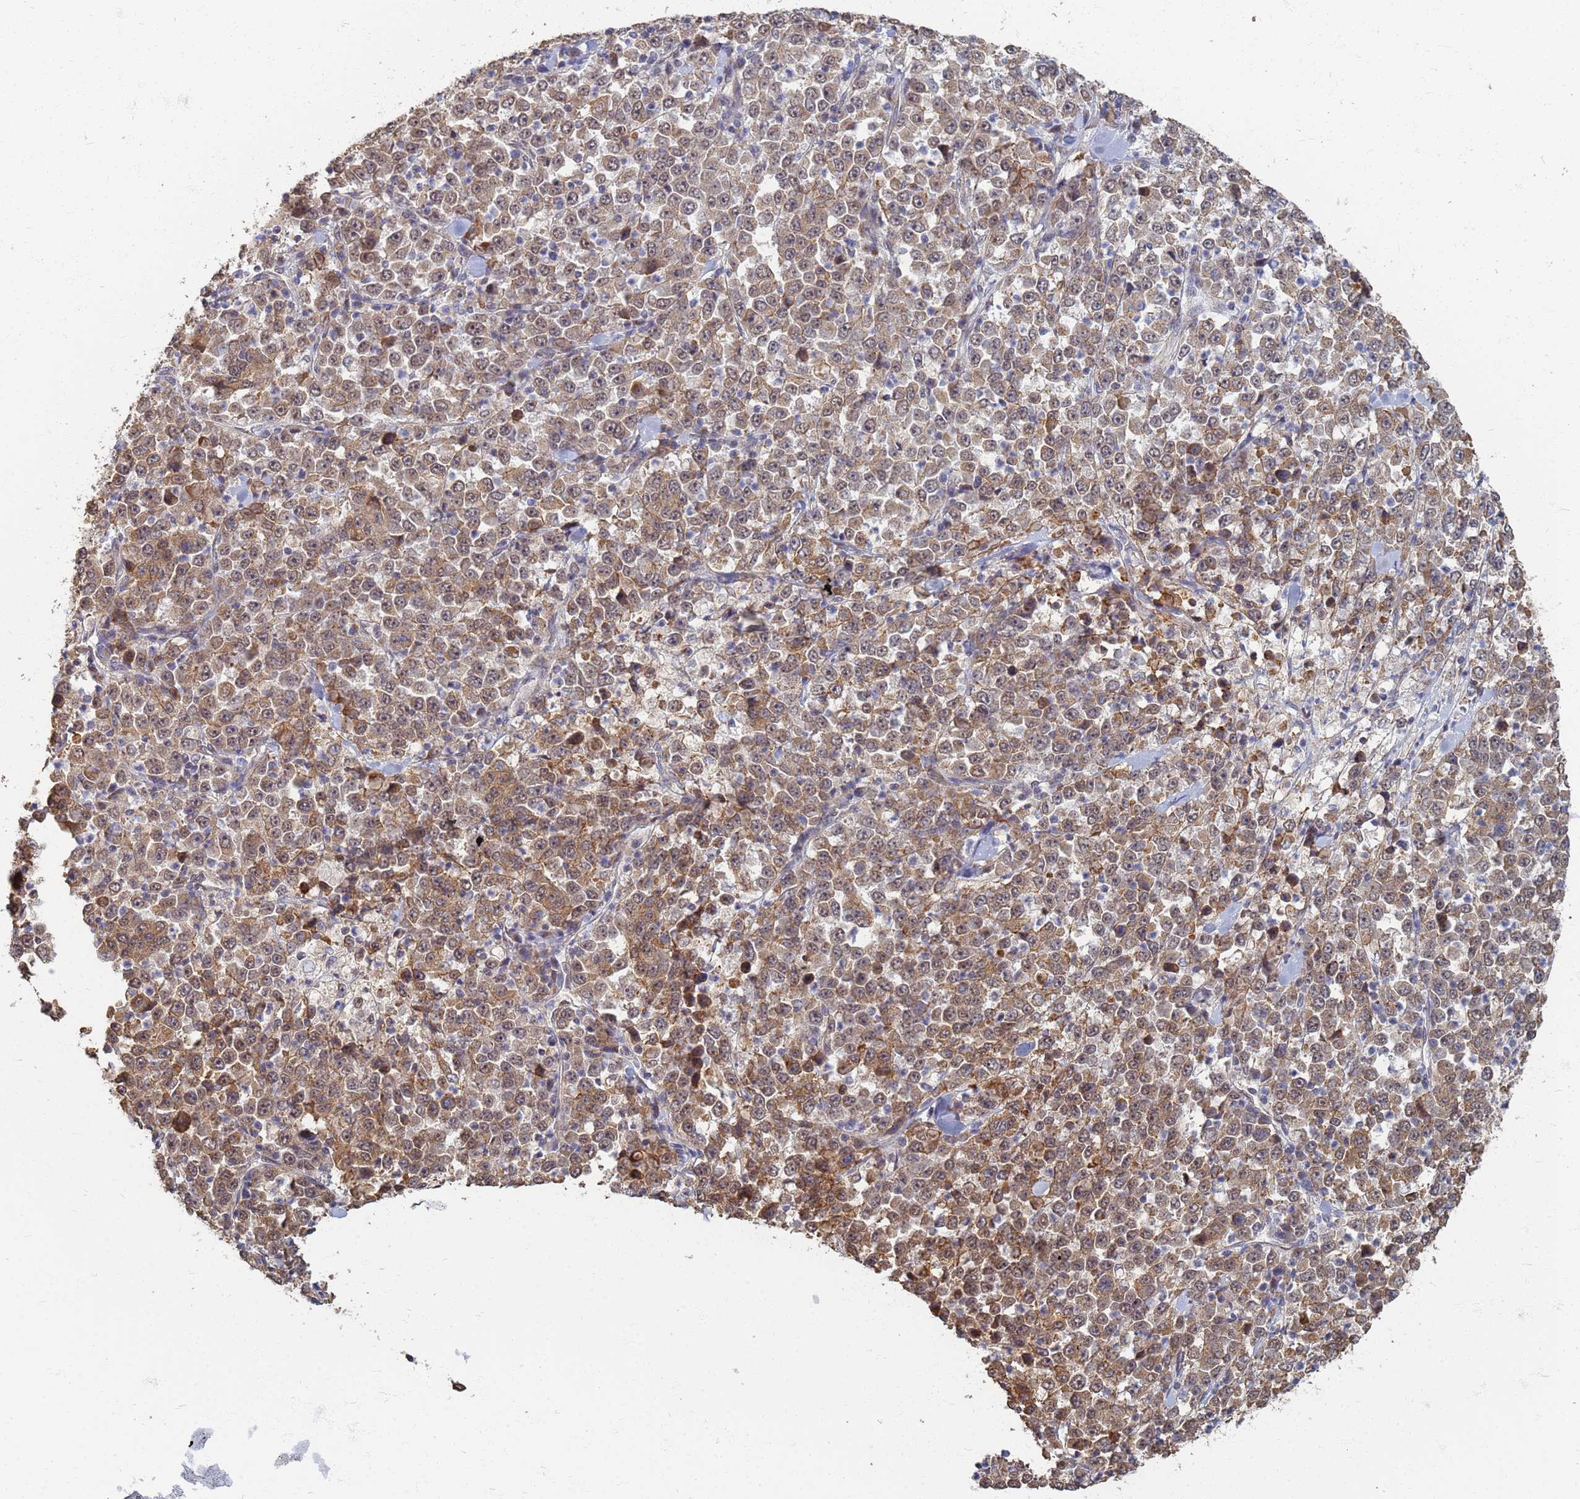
{"staining": {"intensity": "moderate", "quantity": ">75%", "location": "cytoplasmic/membranous,nuclear"}, "tissue": "stomach cancer", "cell_type": "Tumor cells", "image_type": "cancer", "snomed": [{"axis": "morphology", "description": "Normal tissue, NOS"}, {"axis": "morphology", "description": "Adenocarcinoma, NOS"}, {"axis": "topography", "description": "Stomach, upper"}, {"axis": "topography", "description": "Stomach"}], "caption": "High-power microscopy captured an immunohistochemistry photomicrograph of adenocarcinoma (stomach), revealing moderate cytoplasmic/membranous and nuclear staining in approximately >75% of tumor cells.", "gene": "ITGB4", "patient": {"sex": "male", "age": 59}}